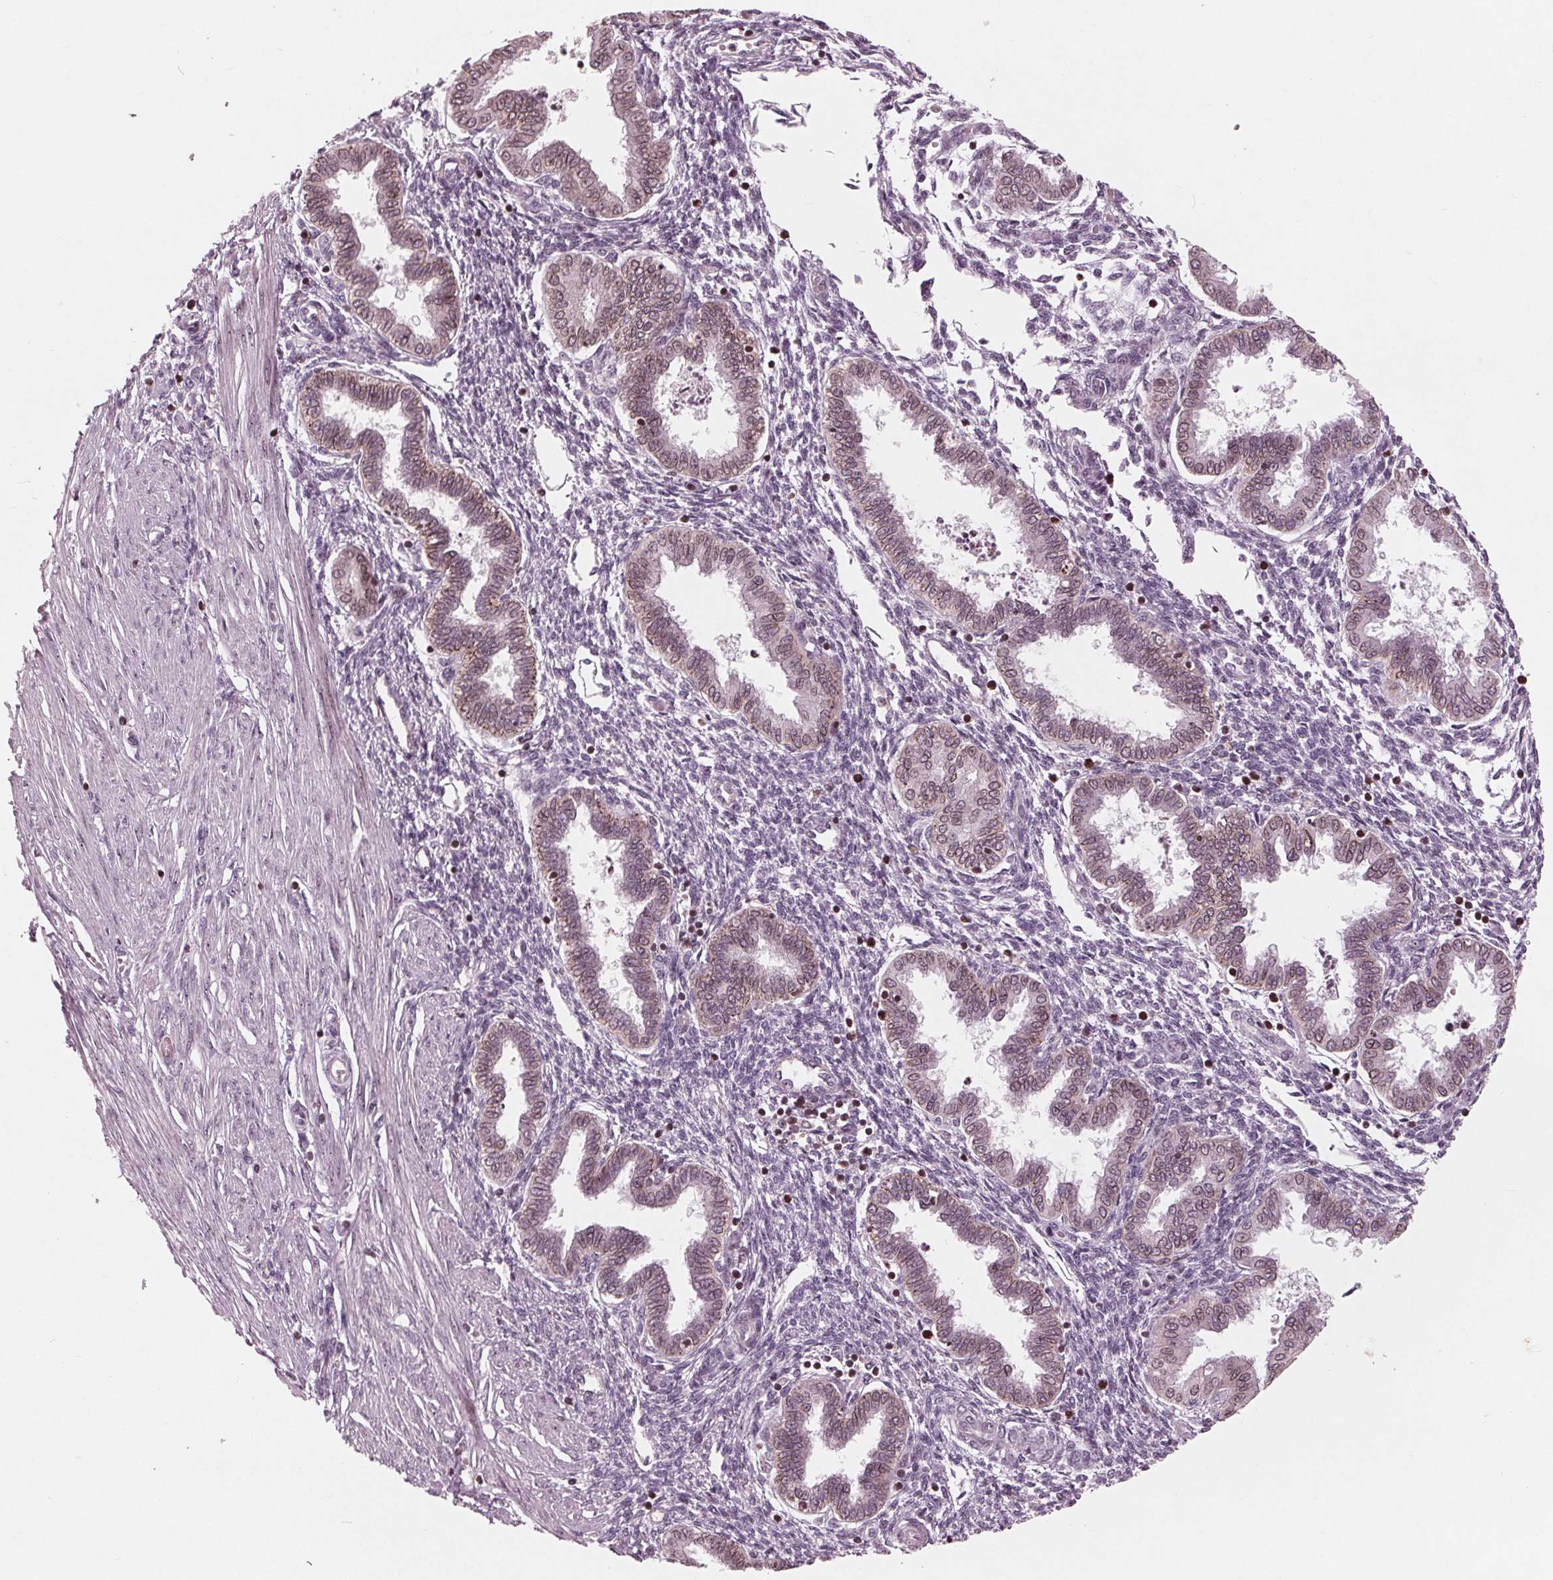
{"staining": {"intensity": "negative", "quantity": "none", "location": "none"}, "tissue": "endometrium", "cell_type": "Cells in endometrial stroma", "image_type": "normal", "snomed": [{"axis": "morphology", "description": "Normal tissue, NOS"}, {"axis": "topography", "description": "Endometrium"}], "caption": "DAB (3,3'-diaminobenzidine) immunohistochemical staining of benign human endometrium displays no significant staining in cells in endometrial stroma.", "gene": "NUP210", "patient": {"sex": "female", "age": 33}}